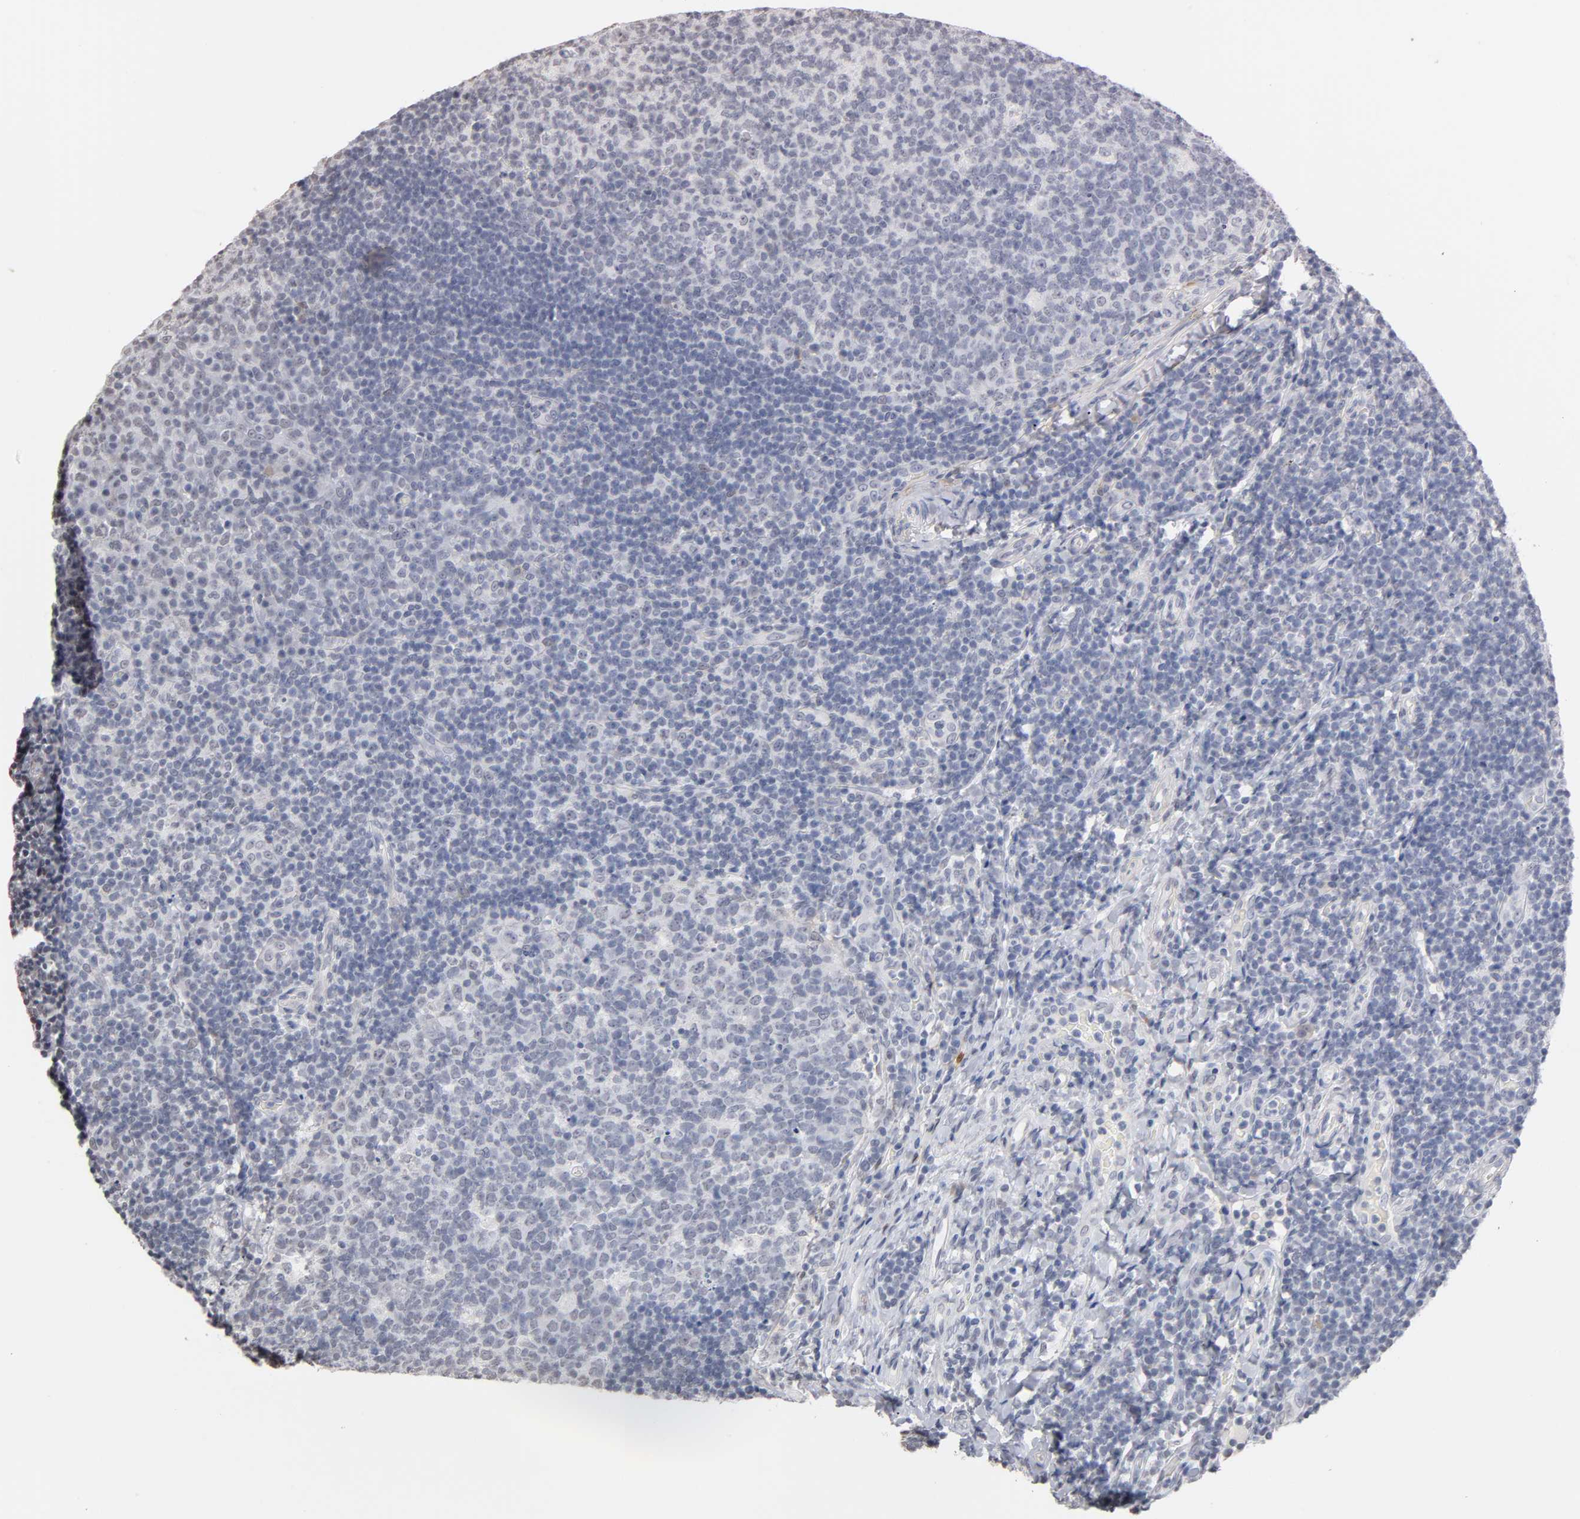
{"staining": {"intensity": "negative", "quantity": "none", "location": "none"}, "tissue": "tonsil", "cell_type": "Germinal center cells", "image_type": "normal", "snomed": [{"axis": "morphology", "description": "Normal tissue, NOS"}, {"axis": "topography", "description": "Tonsil"}], "caption": "An immunohistochemistry histopathology image of benign tonsil is shown. There is no staining in germinal center cells of tonsil.", "gene": "CRABP2", "patient": {"sex": "male", "age": 17}}